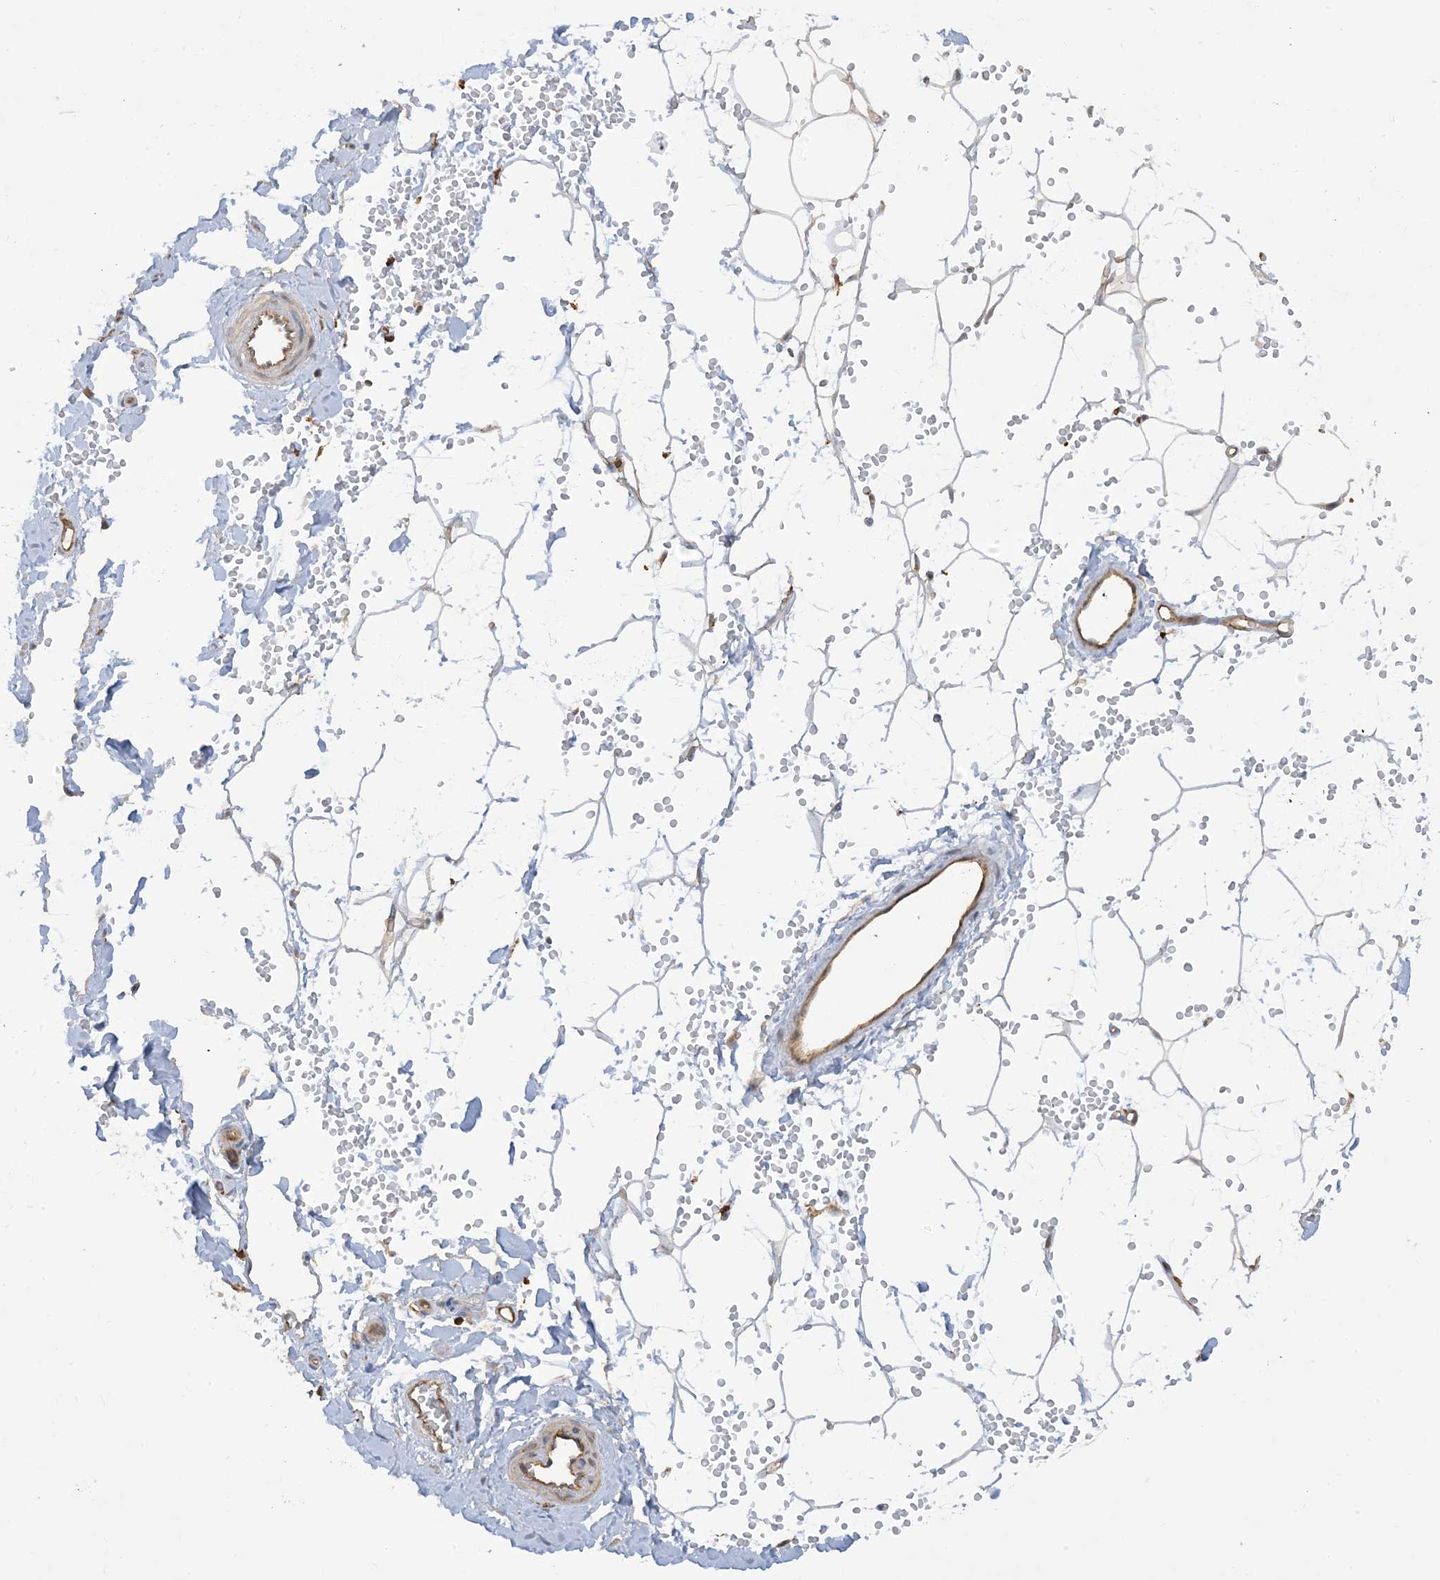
{"staining": {"intensity": "negative", "quantity": "none", "location": "none"}, "tissue": "adipose tissue", "cell_type": "Adipocytes", "image_type": "normal", "snomed": [{"axis": "morphology", "description": "Normal tissue, NOS"}, {"axis": "topography", "description": "Breast"}], "caption": "Immunohistochemistry image of unremarkable human adipose tissue stained for a protein (brown), which displays no positivity in adipocytes.", "gene": "CAPZB", "patient": {"sex": "female", "age": 23}}